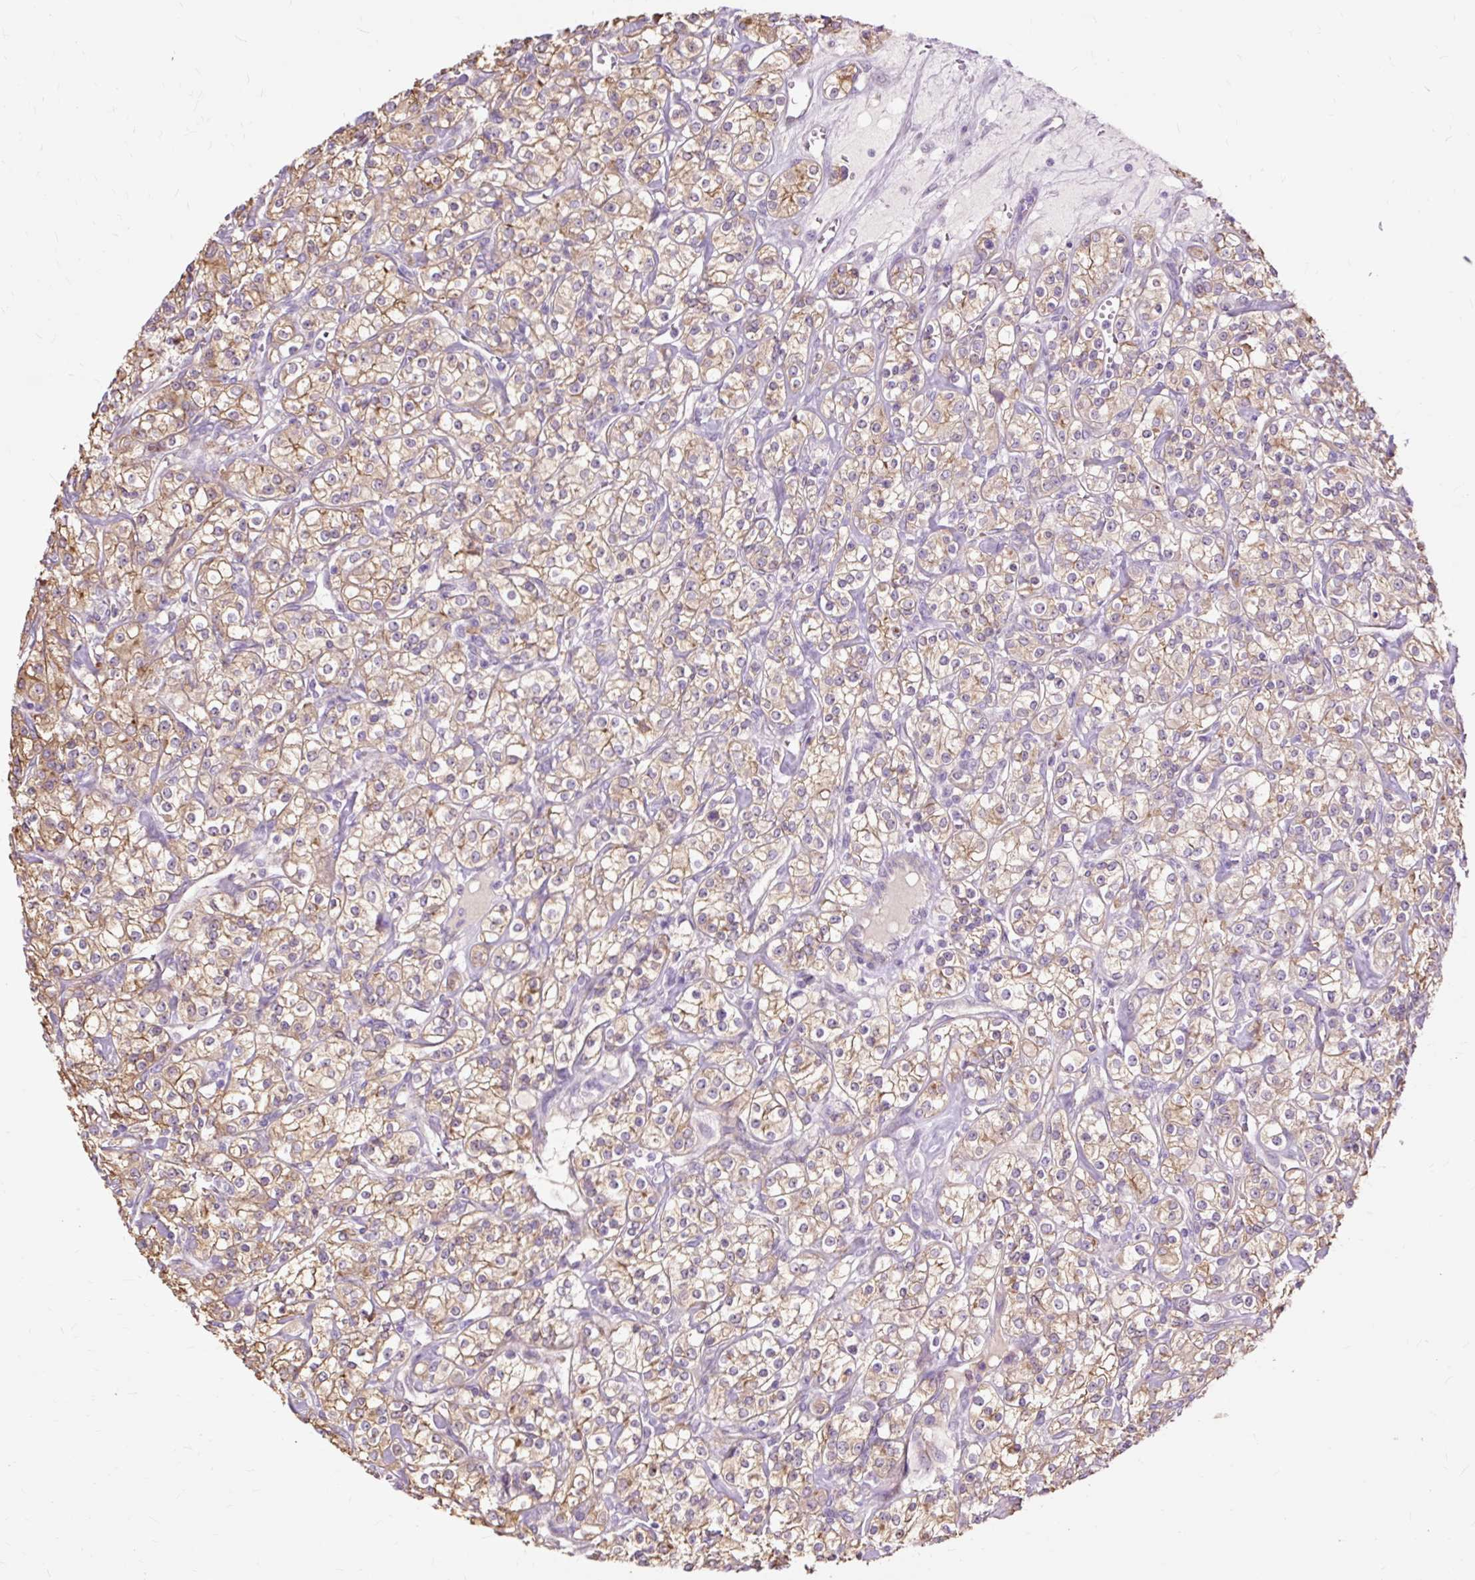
{"staining": {"intensity": "moderate", "quantity": ">75%", "location": "cytoplasmic/membranous"}, "tissue": "renal cancer", "cell_type": "Tumor cells", "image_type": "cancer", "snomed": [{"axis": "morphology", "description": "Adenocarcinoma, NOS"}, {"axis": "topography", "description": "Kidney"}], "caption": "Approximately >75% of tumor cells in human renal cancer reveal moderate cytoplasmic/membranous protein expression as visualized by brown immunohistochemical staining.", "gene": "PDZD2", "patient": {"sex": "male", "age": 77}}